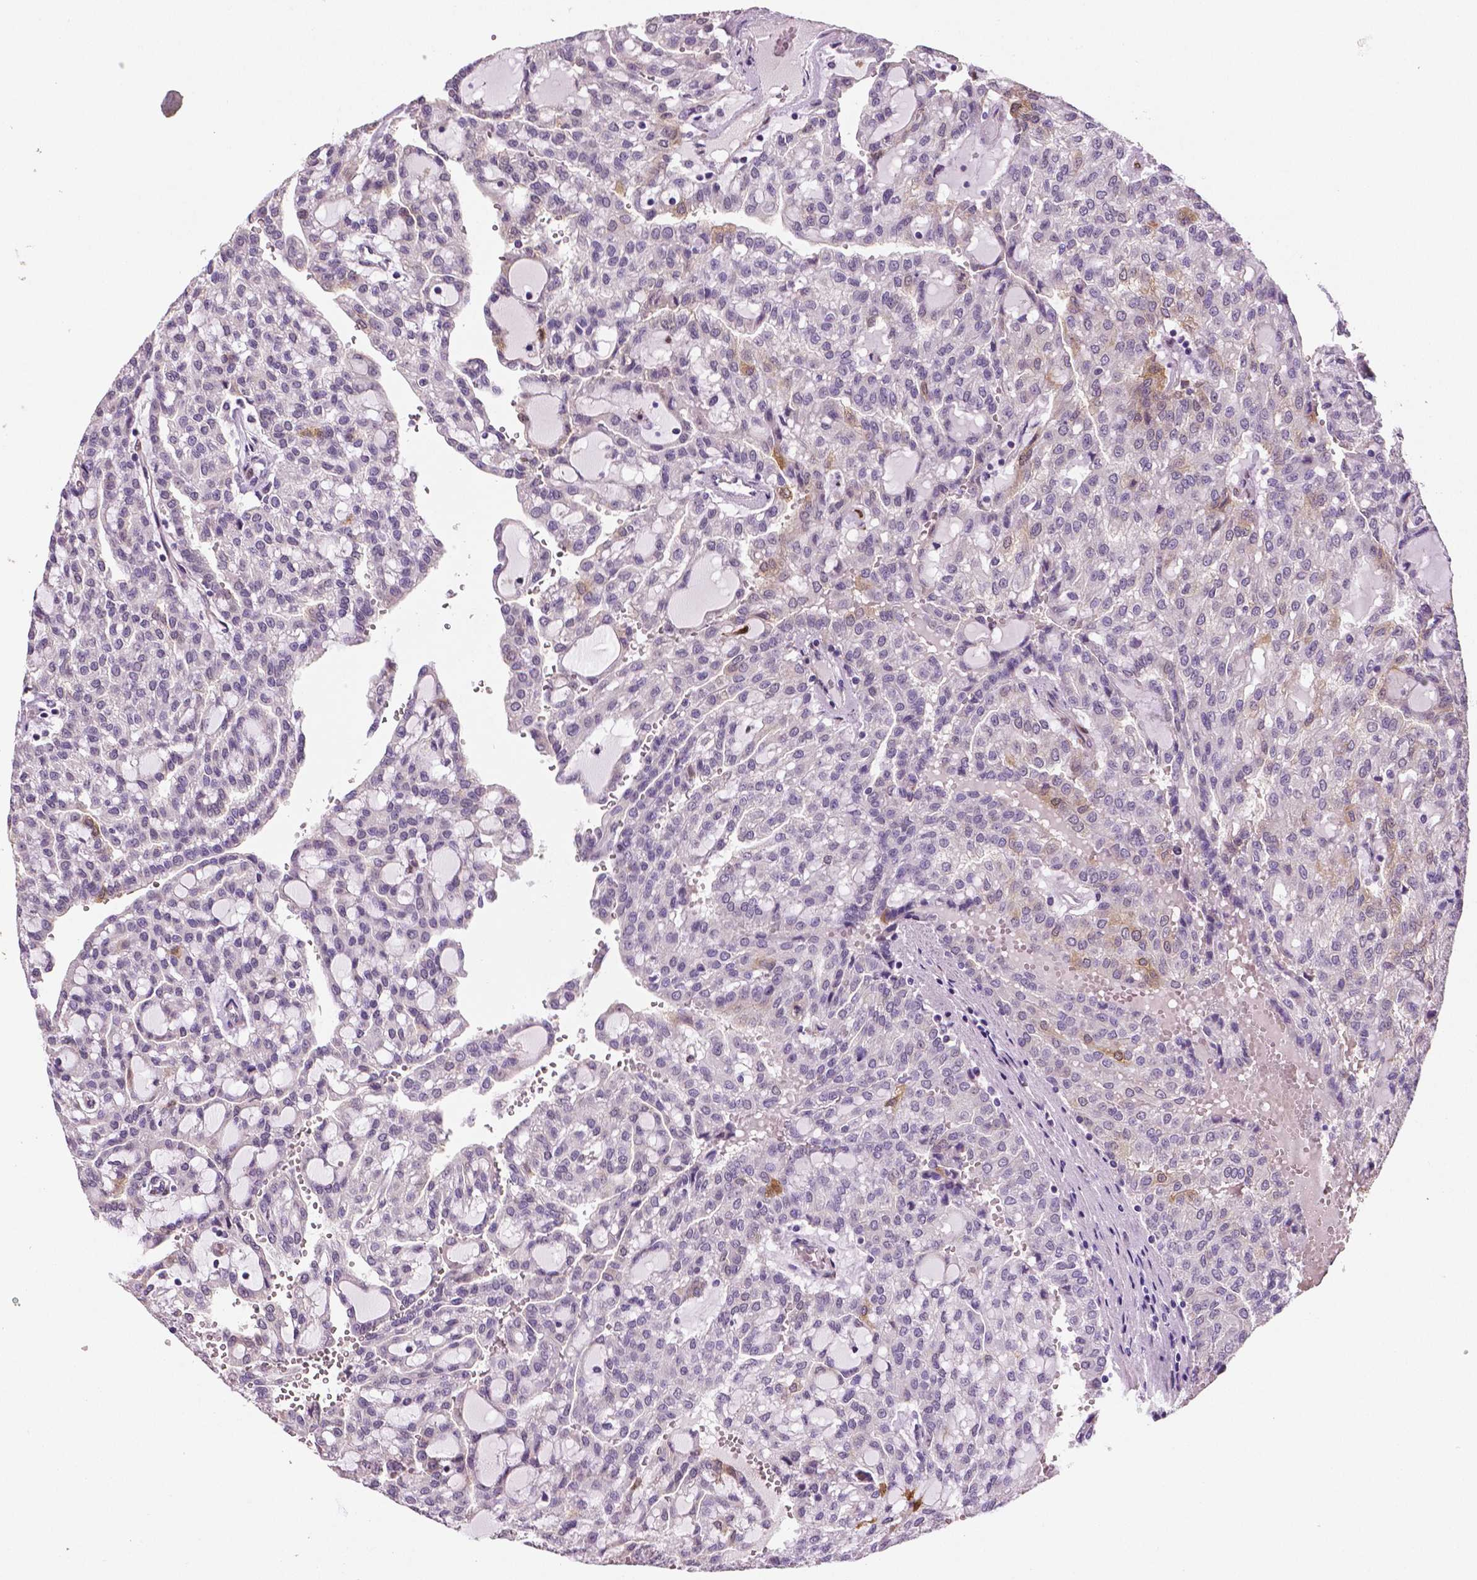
{"staining": {"intensity": "negative", "quantity": "none", "location": "none"}, "tissue": "renal cancer", "cell_type": "Tumor cells", "image_type": "cancer", "snomed": [{"axis": "morphology", "description": "Adenocarcinoma, NOS"}, {"axis": "topography", "description": "Kidney"}], "caption": "The photomicrograph shows no significant expression in tumor cells of renal adenocarcinoma.", "gene": "PHGDH", "patient": {"sex": "male", "age": 63}}